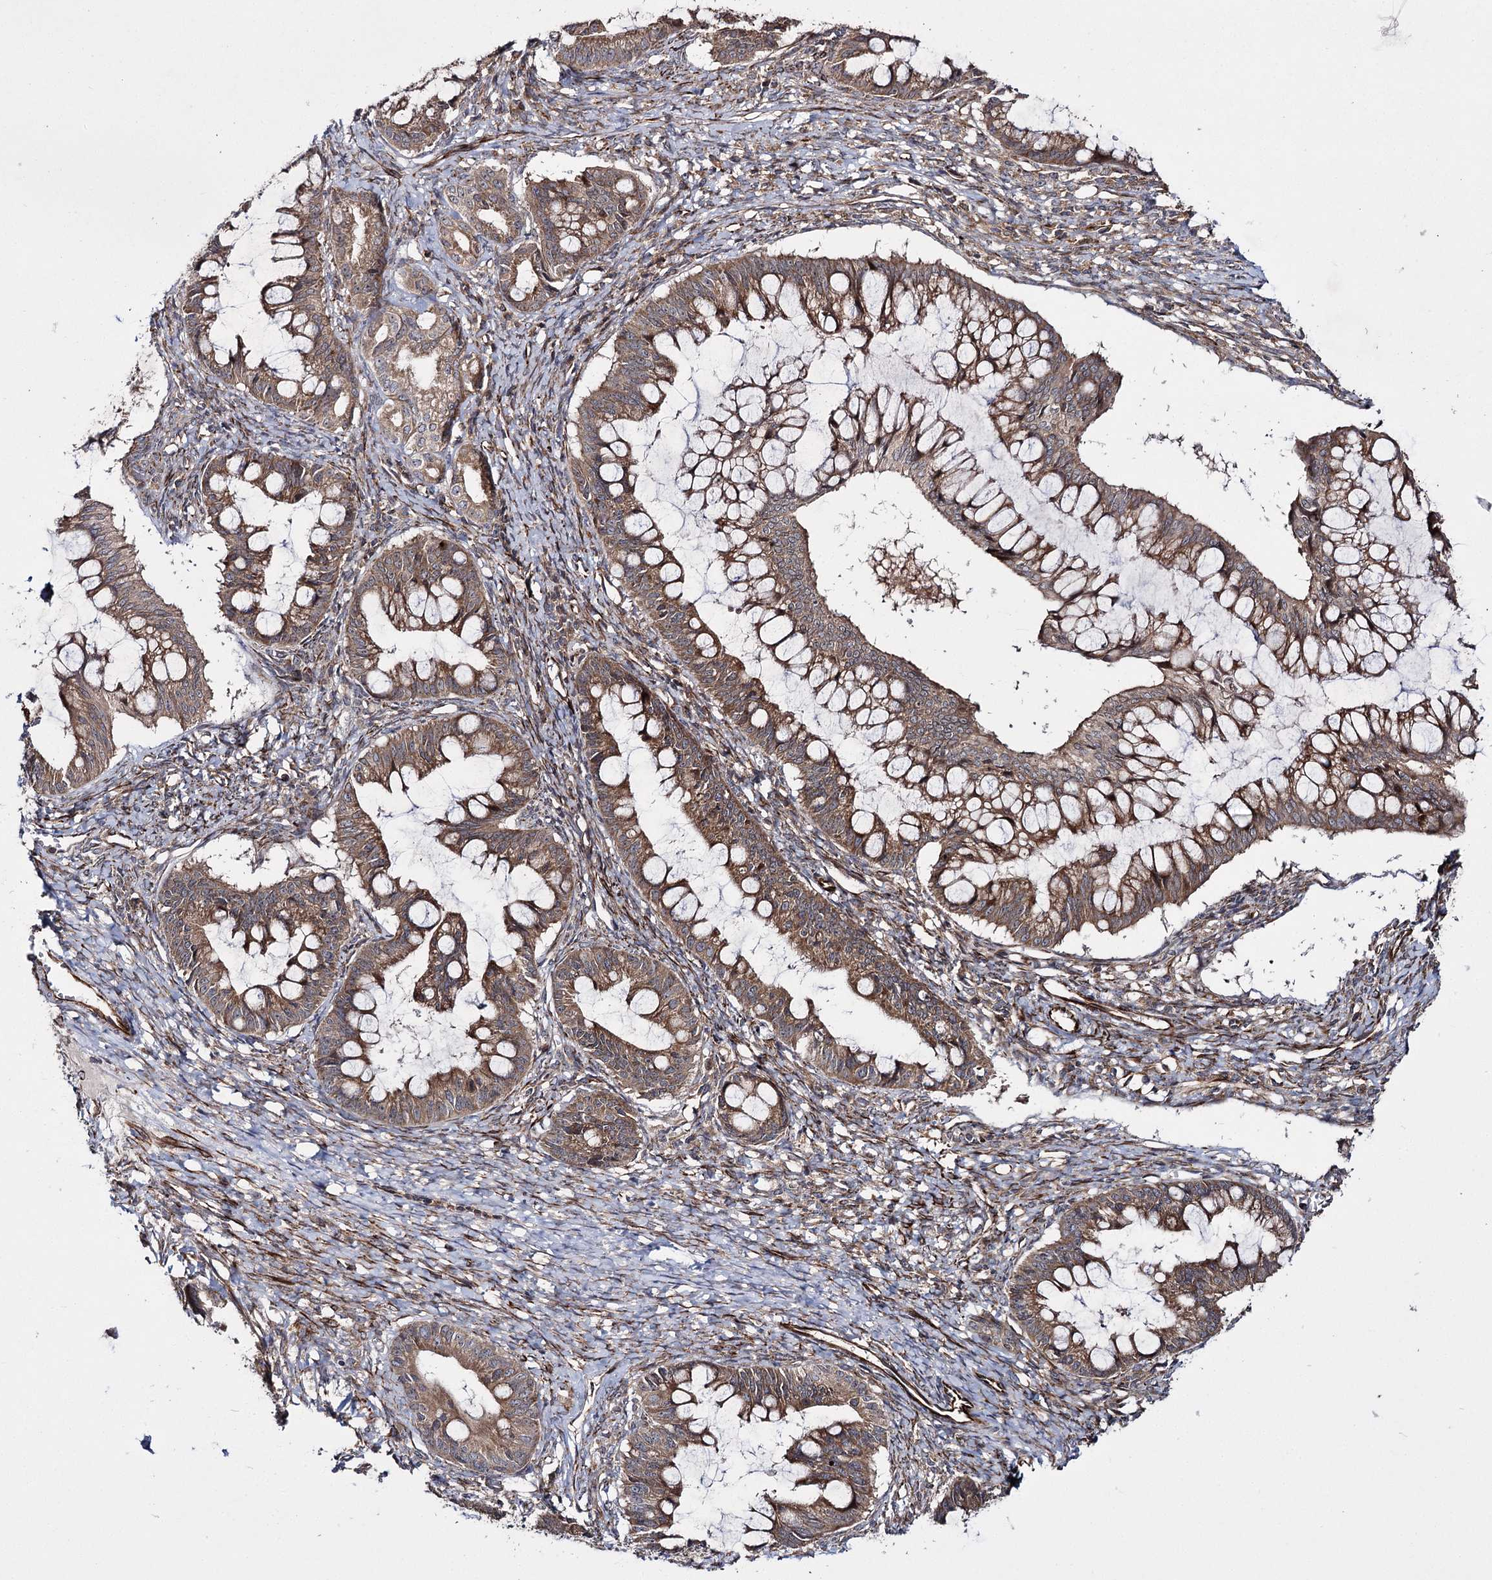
{"staining": {"intensity": "moderate", "quantity": ">75%", "location": "cytoplasmic/membranous"}, "tissue": "ovarian cancer", "cell_type": "Tumor cells", "image_type": "cancer", "snomed": [{"axis": "morphology", "description": "Cystadenocarcinoma, mucinous, NOS"}, {"axis": "topography", "description": "Ovary"}], "caption": "A brown stain highlights moderate cytoplasmic/membranous staining of a protein in ovarian mucinous cystadenocarcinoma tumor cells.", "gene": "HECTD2", "patient": {"sex": "female", "age": 73}}